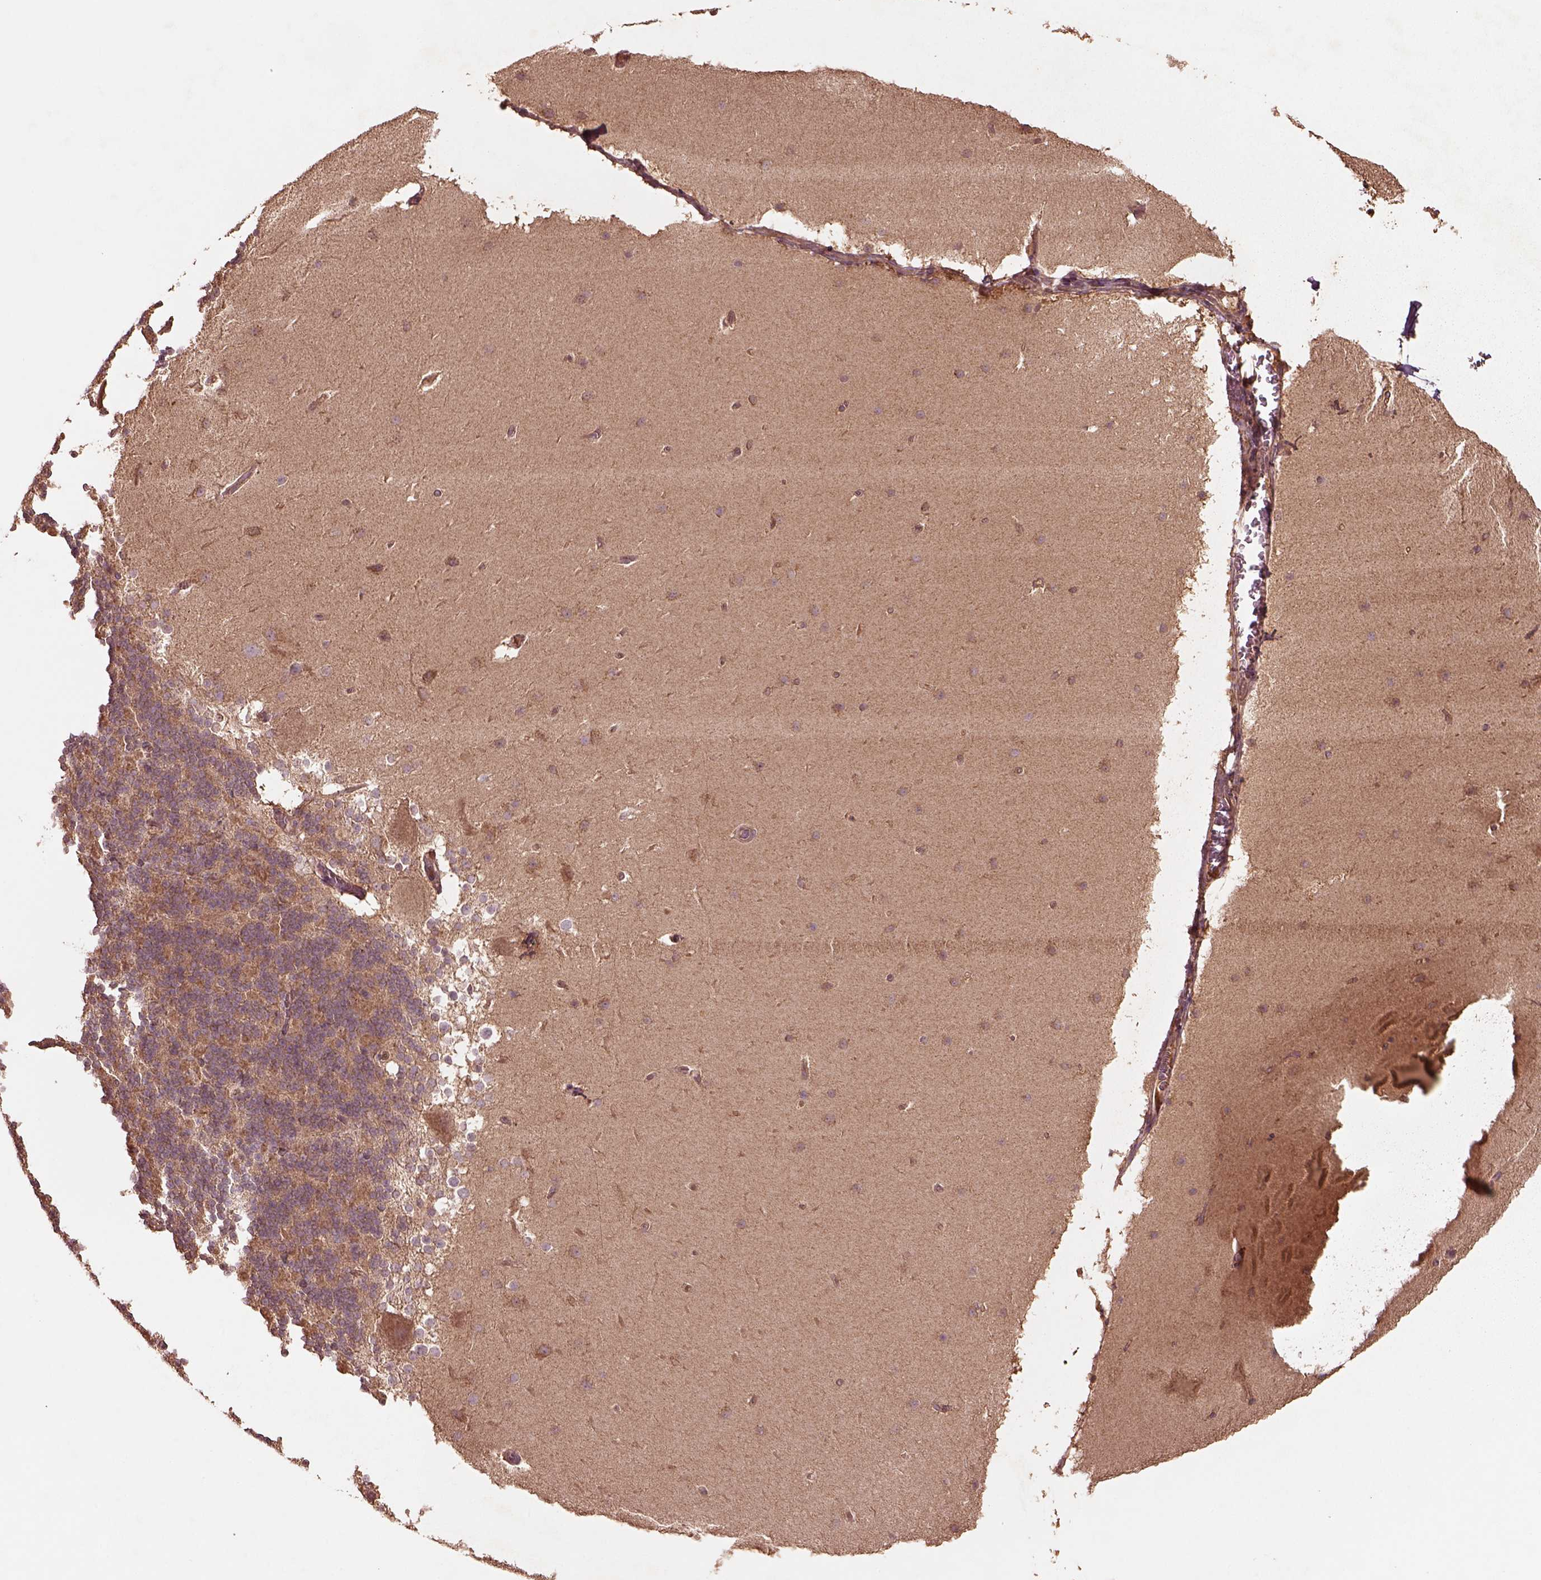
{"staining": {"intensity": "moderate", "quantity": "25%-75%", "location": "cytoplasmic/membranous"}, "tissue": "cerebellum", "cell_type": "Cells in granular layer", "image_type": "normal", "snomed": [{"axis": "morphology", "description": "Normal tissue, NOS"}, {"axis": "topography", "description": "Cerebellum"}], "caption": "This is a micrograph of immunohistochemistry staining of normal cerebellum, which shows moderate staining in the cytoplasmic/membranous of cells in granular layer.", "gene": "TRADD", "patient": {"sex": "female", "age": 19}}